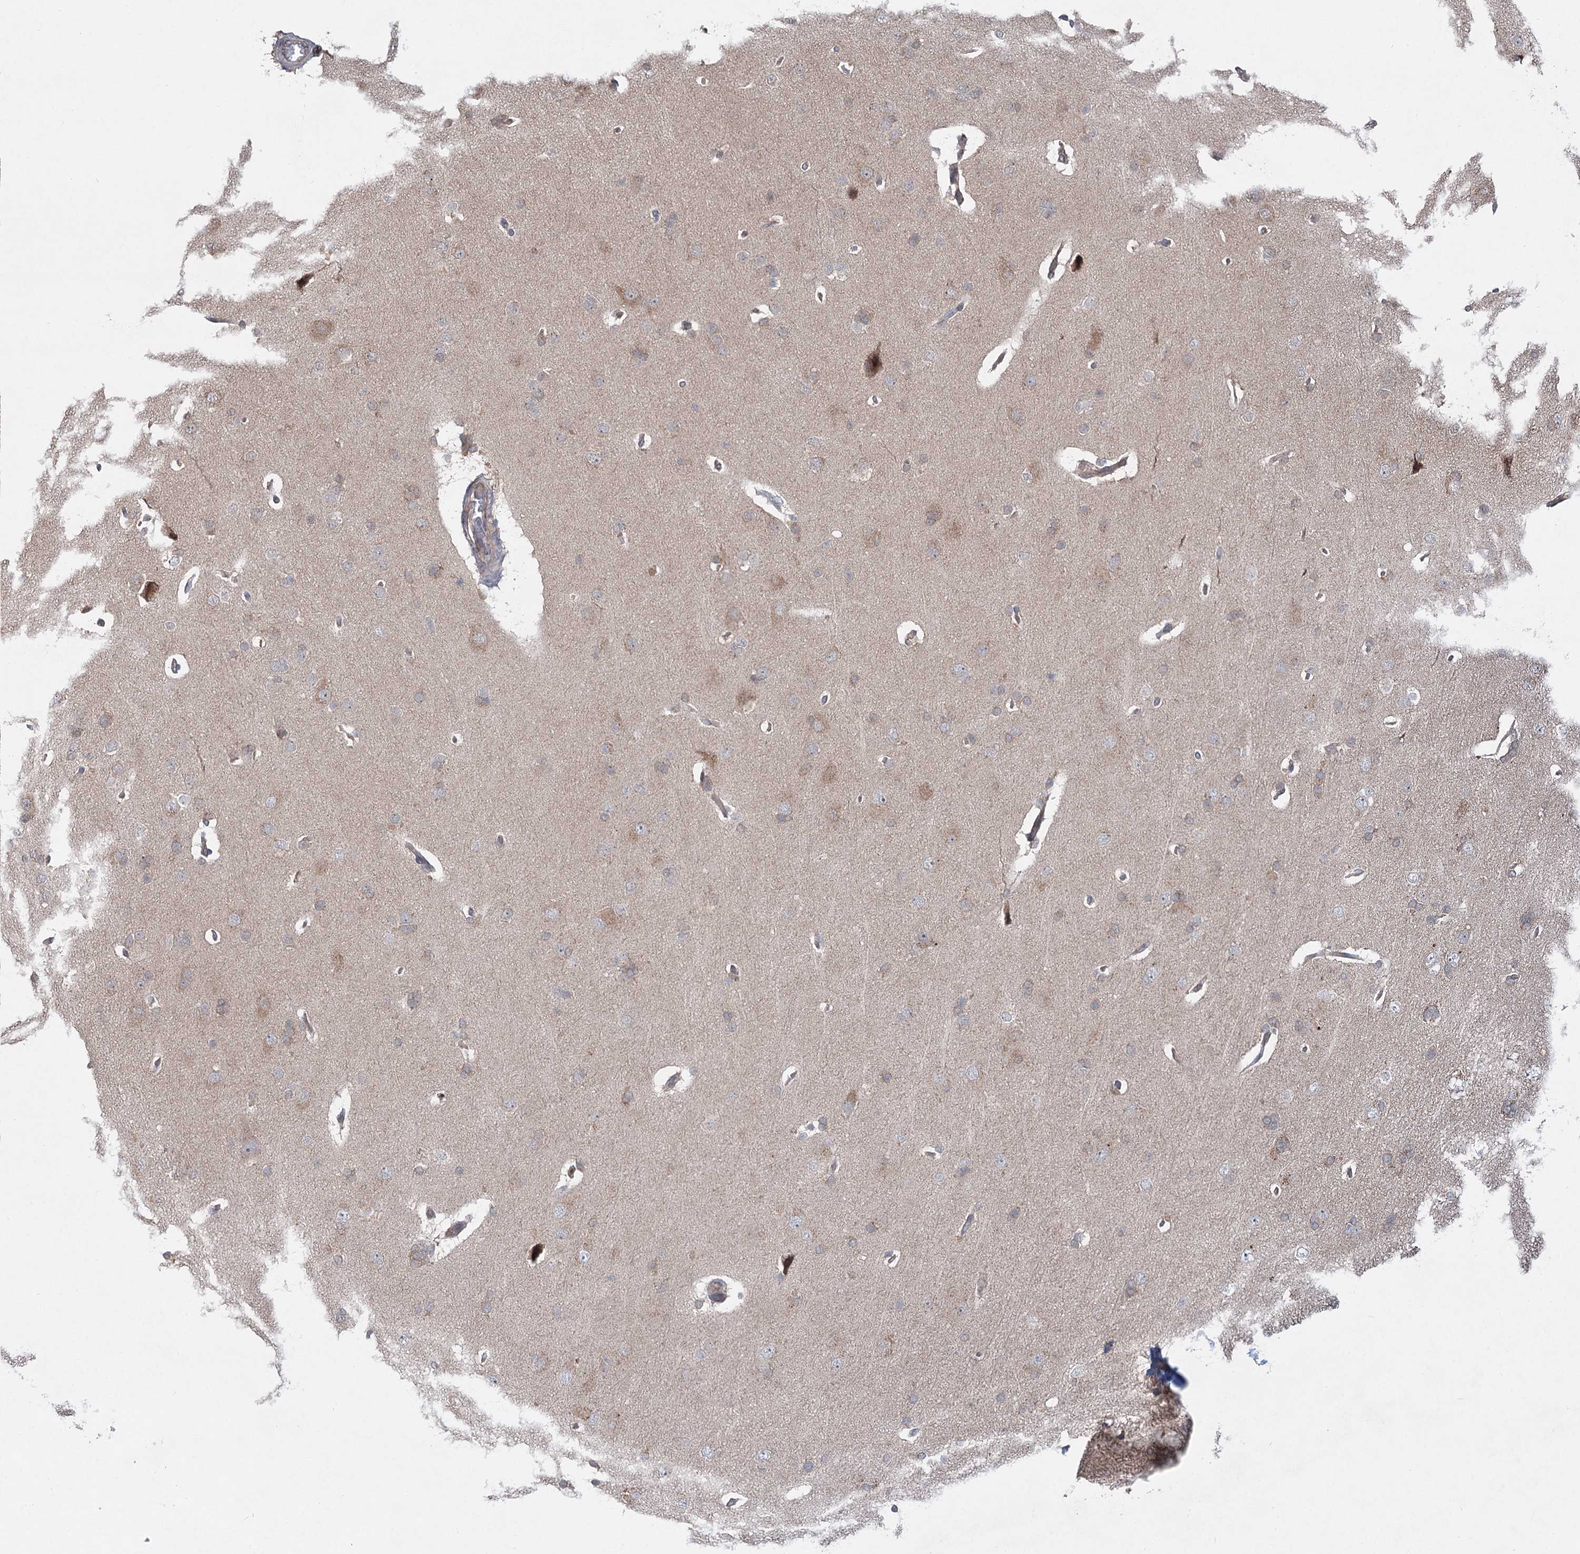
{"staining": {"intensity": "weak", "quantity": "<25%", "location": "cytoplasmic/membranous"}, "tissue": "cerebral cortex", "cell_type": "Endothelial cells", "image_type": "normal", "snomed": [{"axis": "morphology", "description": "Normal tissue, NOS"}, {"axis": "topography", "description": "Cerebral cortex"}], "caption": "High power microscopy histopathology image of an IHC histopathology image of benign cerebral cortex, revealing no significant expression in endothelial cells.", "gene": "WDR44", "patient": {"sex": "male", "age": 62}}